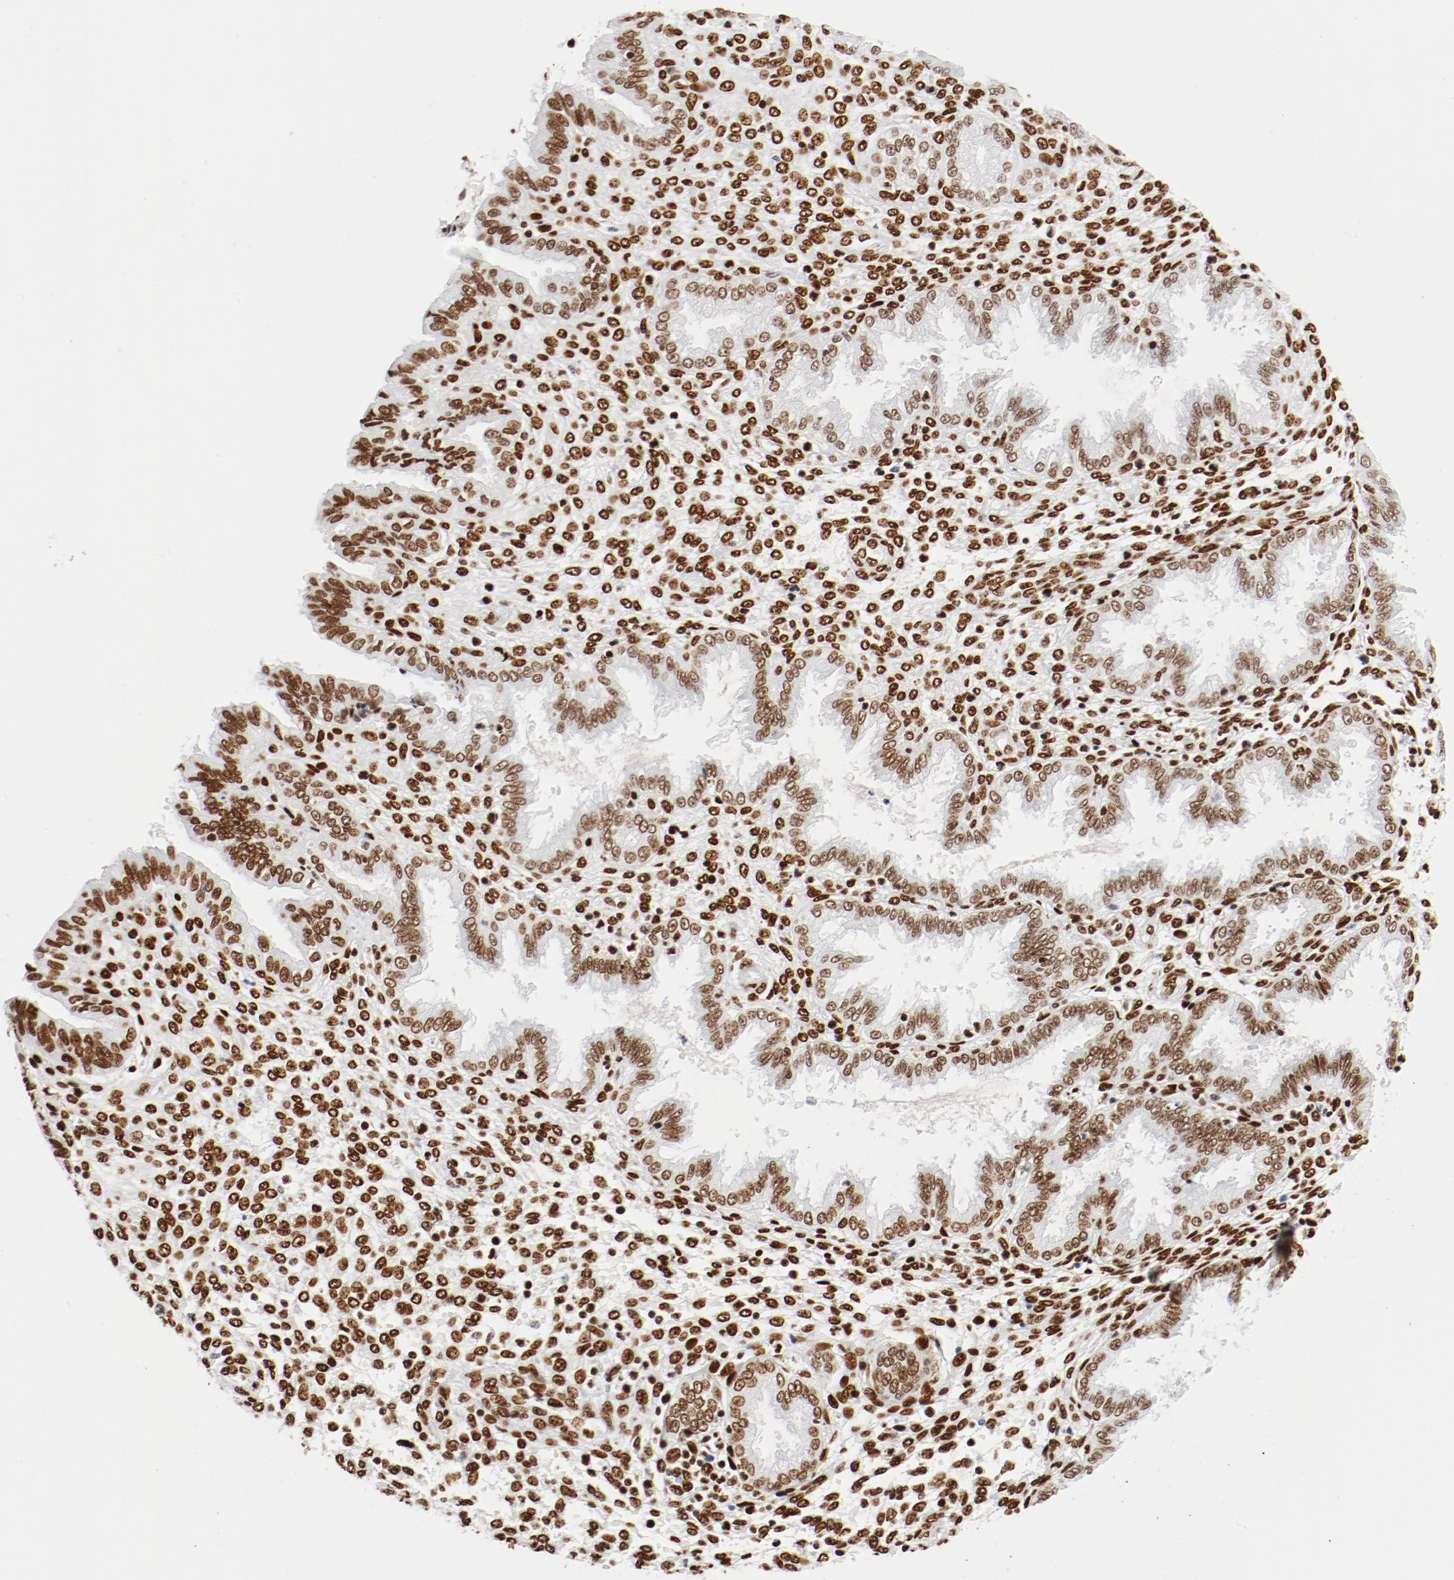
{"staining": {"intensity": "strong", "quantity": ">75%", "location": "nuclear"}, "tissue": "endometrium", "cell_type": "Cells in endometrial stroma", "image_type": "normal", "snomed": [{"axis": "morphology", "description": "Normal tissue, NOS"}, {"axis": "topography", "description": "Endometrium"}], "caption": "A high amount of strong nuclear positivity is seen in about >75% of cells in endometrial stroma in benign endometrium.", "gene": "CTBP1", "patient": {"sex": "female", "age": 33}}